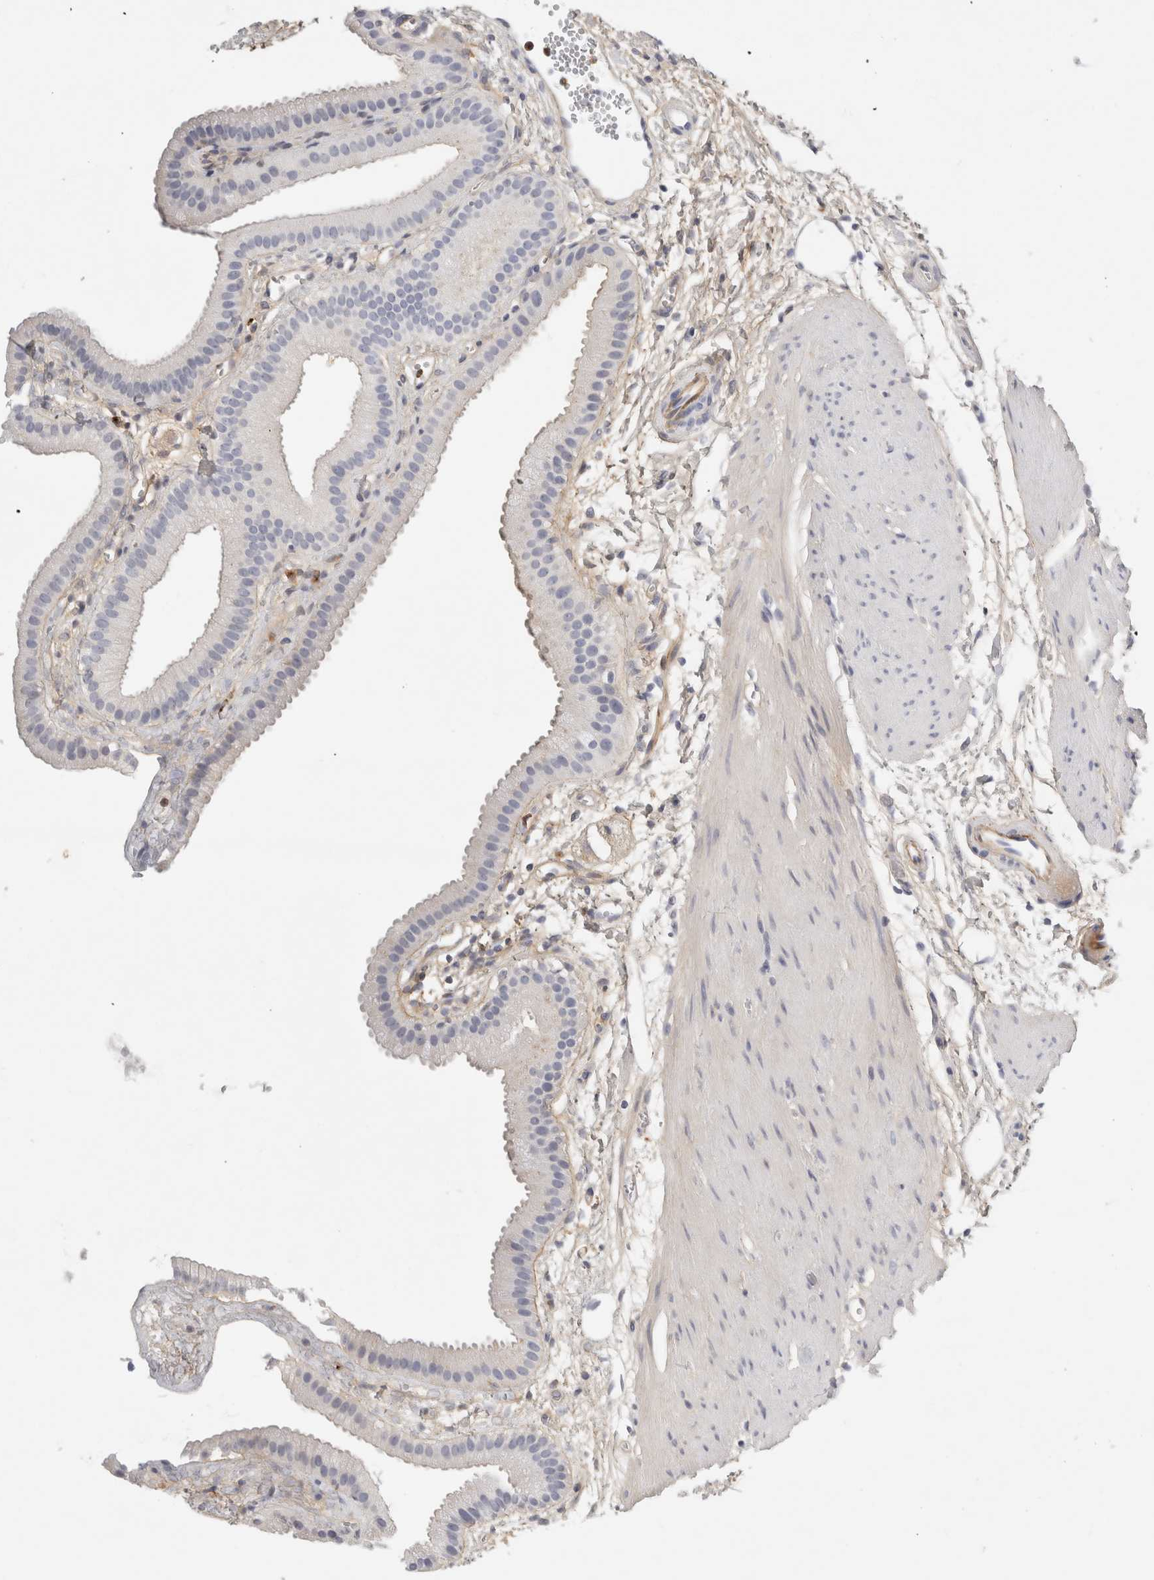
{"staining": {"intensity": "negative", "quantity": "none", "location": "none"}, "tissue": "gallbladder", "cell_type": "Glandular cells", "image_type": "normal", "snomed": [{"axis": "morphology", "description": "Normal tissue, NOS"}, {"axis": "topography", "description": "Gallbladder"}], "caption": "Protein analysis of normal gallbladder demonstrates no significant staining in glandular cells. Brightfield microscopy of IHC stained with DAB (brown) and hematoxylin (blue), captured at high magnification.", "gene": "FGL2", "patient": {"sex": "female", "age": 64}}